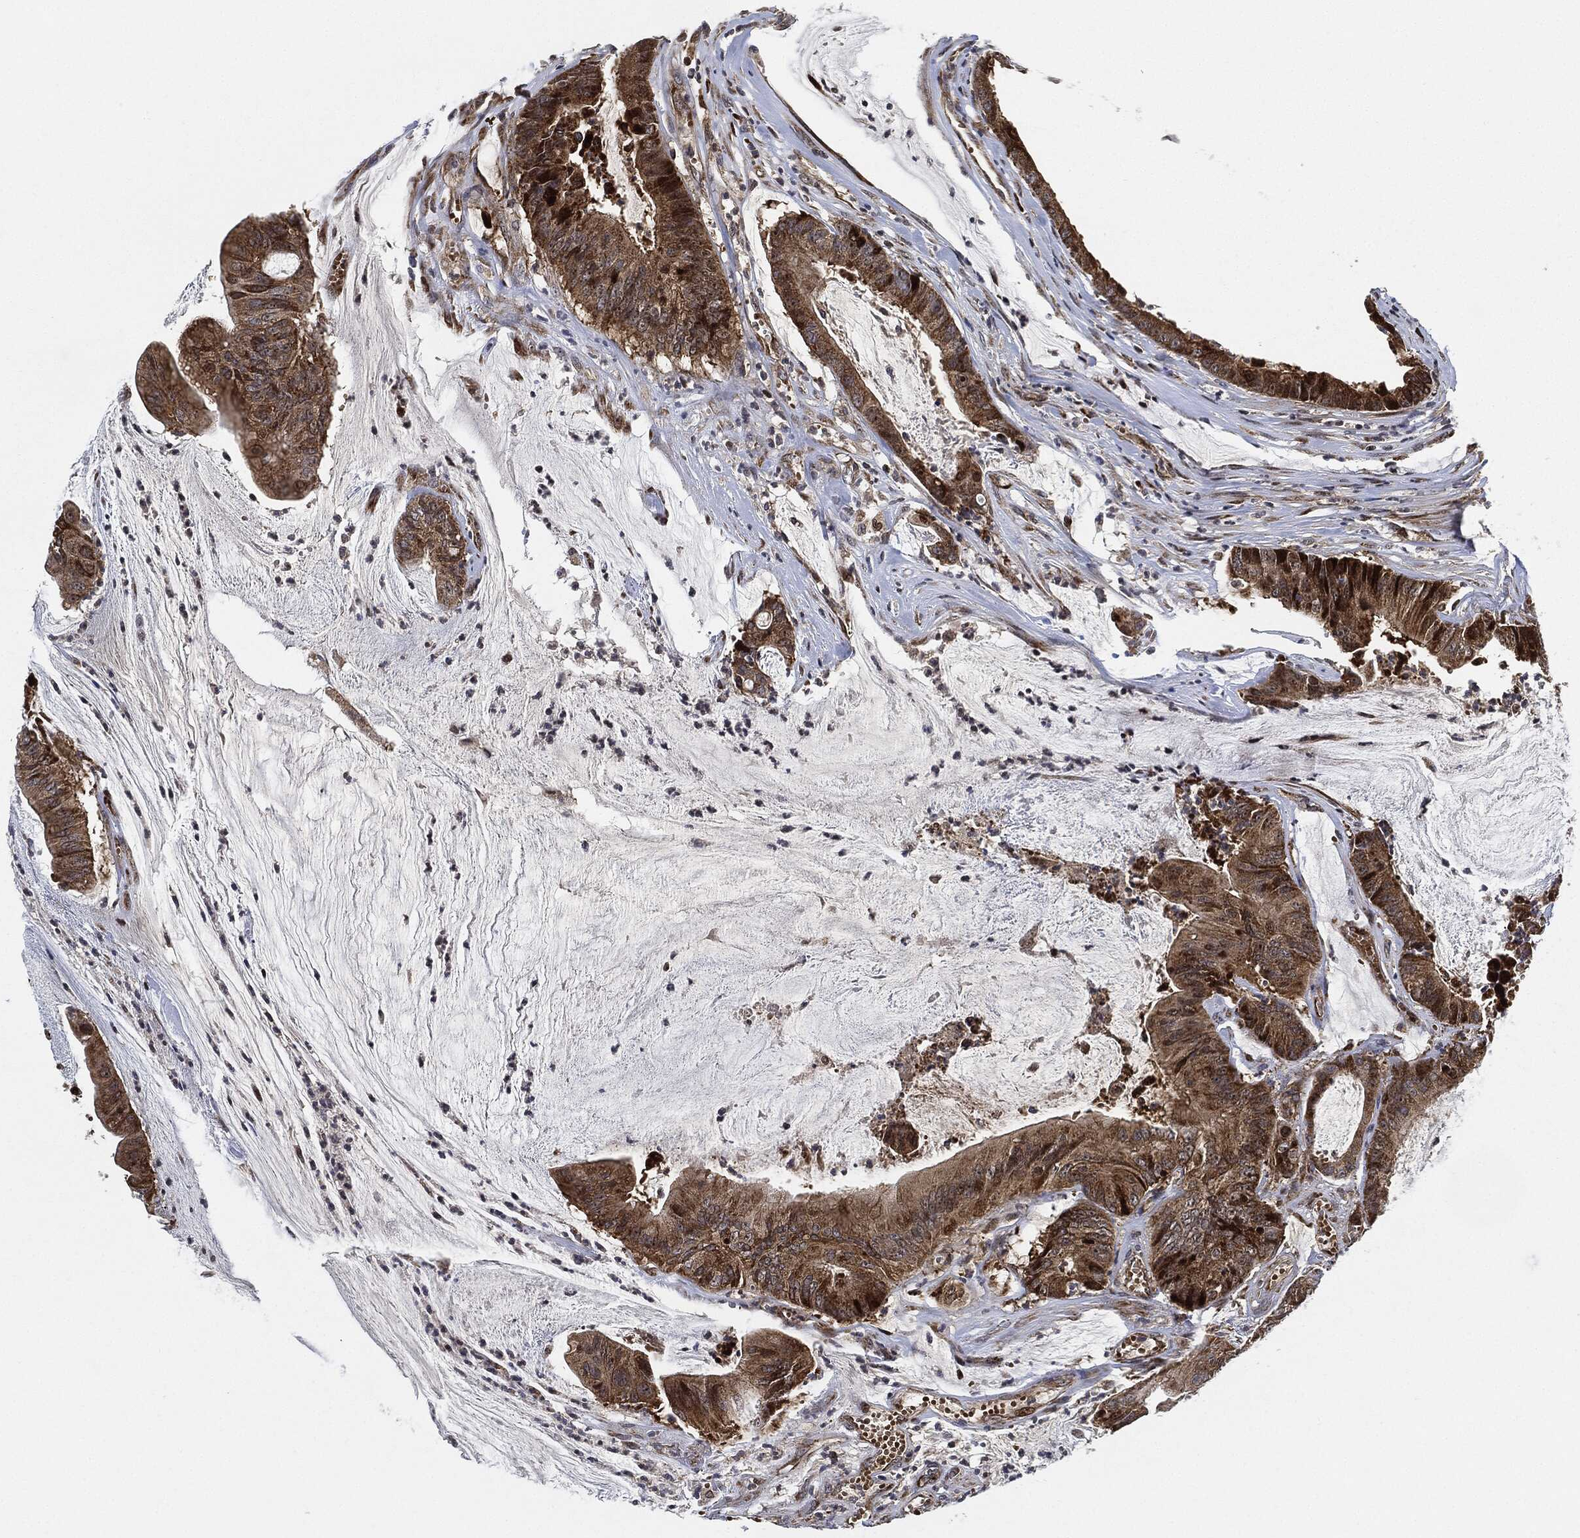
{"staining": {"intensity": "moderate", "quantity": ">75%", "location": "cytoplasmic/membranous"}, "tissue": "colorectal cancer", "cell_type": "Tumor cells", "image_type": "cancer", "snomed": [{"axis": "morphology", "description": "Adenocarcinoma, NOS"}, {"axis": "topography", "description": "Colon"}], "caption": "Immunohistochemical staining of colorectal cancer (adenocarcinoma) exhibits moderate cytoplasmic/membranous protein staining in about >75% of tumor cells. (Stains: DAB (3,3'-diaminobenzidine) in brown, nuclei in blue, Microscopy: brightfield microscopy at high magnification).", "gene": "RNASEL", "patient": {"sex": "female", "age": 69}}